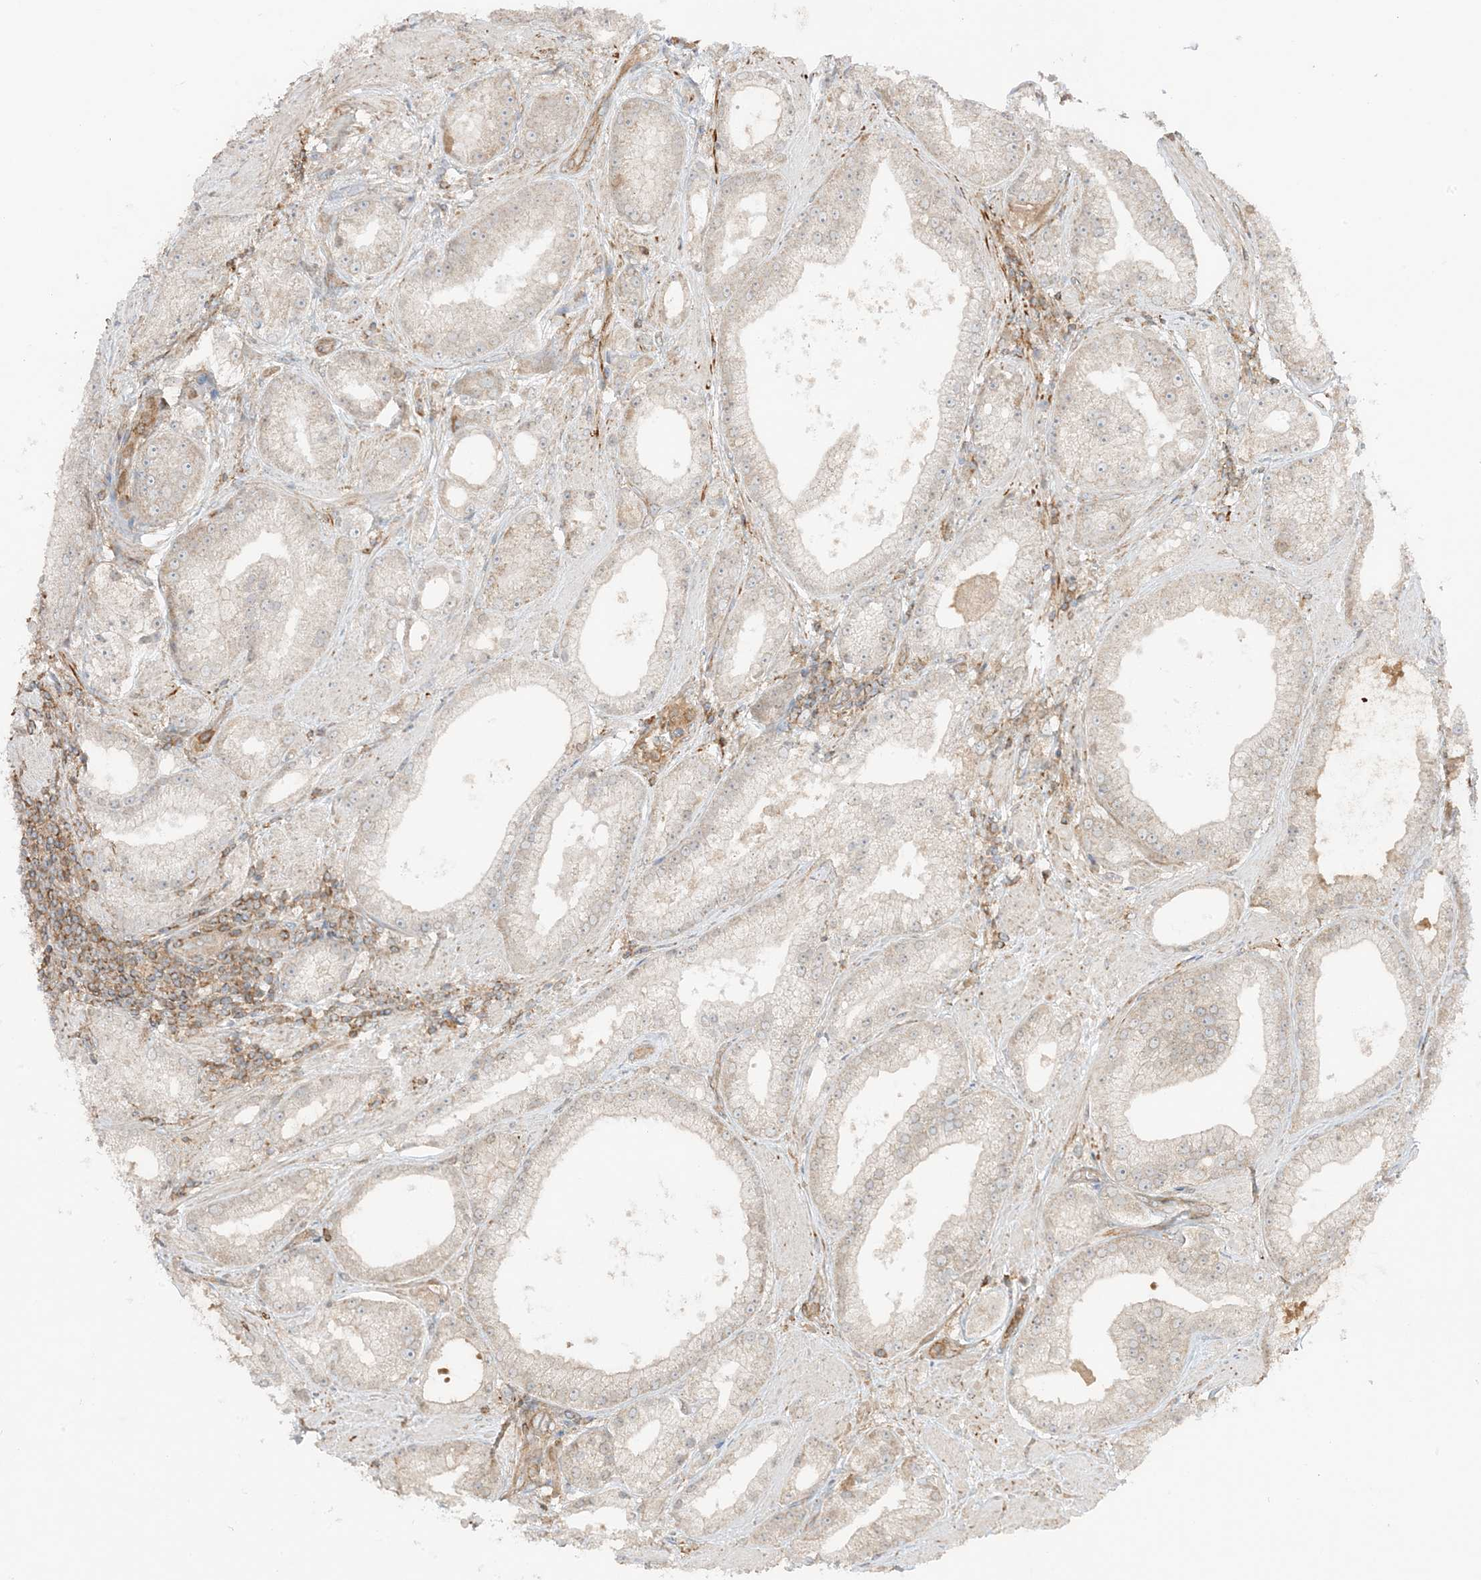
{"staining": {"intensity": "negative", "quantity": "none", "location": "none"}, "tissue": "prostate cancer", "cell_type": "Tumor cells", "image_type": "cancer", "snomed": [{"axis": "morphology", "description": "Adenocarcinoma, Low grade"}, {"axis": "topography", "description": "Prostate"}], "caption": "Prostate low-grade adenocarcinoma was stained to show a protein in brown. There is no significant positivity in tumor cells. (DAB IHC, high magnification).", "gene": "SLC25A12", "patient": {"sex": "male", "age": 67}}